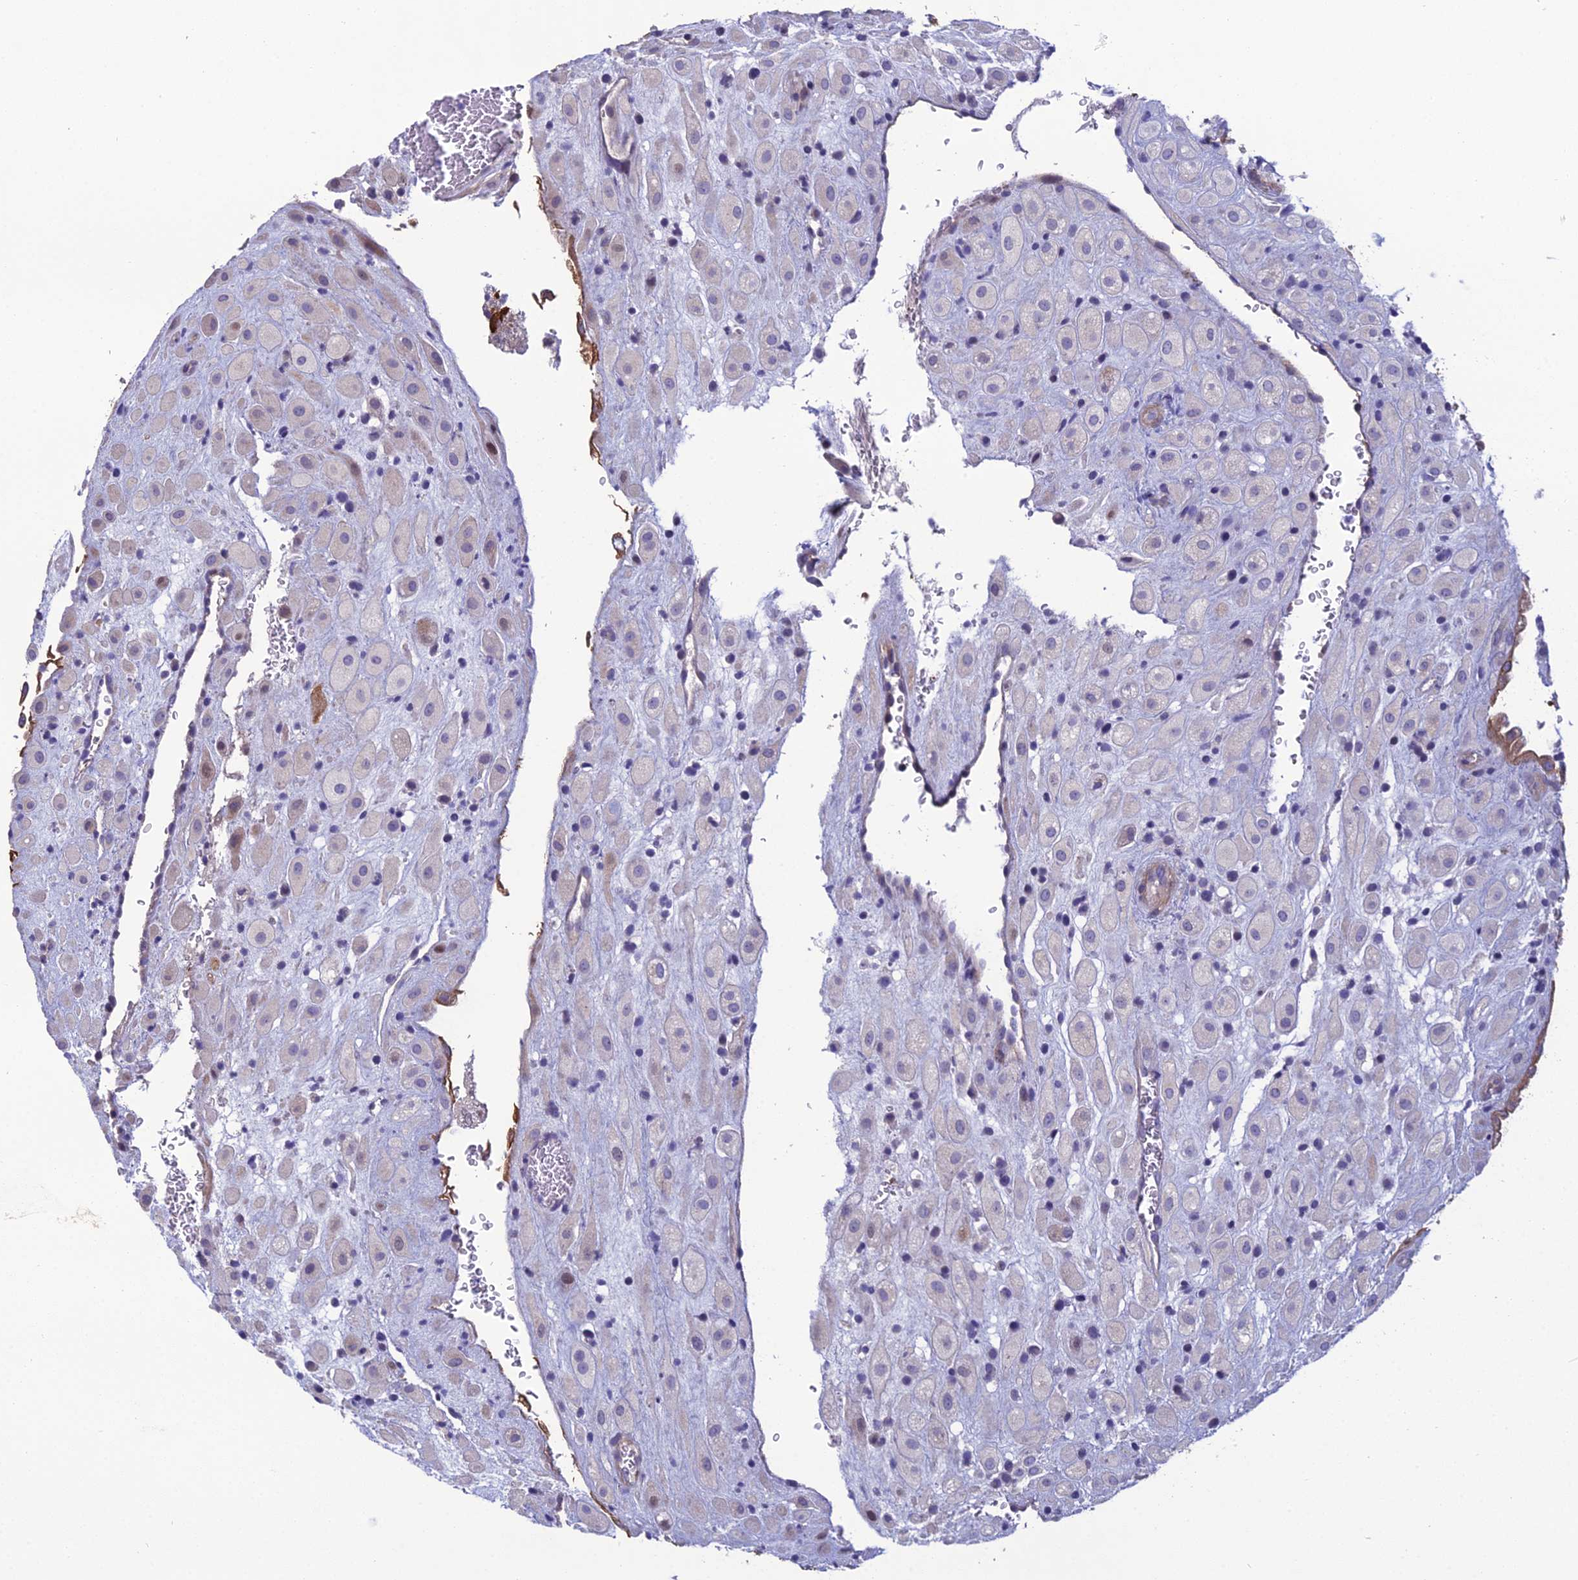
{"staining": {"intensity": "negative", "quantity": "none", "location": "none"}, "tissue": "placenta", "cell_type": "Decidual cells", "image_type": "normal", "snomed": [{"axis": "morphology", "description": "Normal tissue, NOS"}, {"axis": "topography", "description": "Placenta"}], "caption": "Placenta was stained to show a protein in brown. There is no significant positivity in decidual cells. (DAB immunohistochemistry (IHC) with hematoxylin counter stain).", "gene": "LZTS2", "patient": {"sex": "female", "age": 35}}